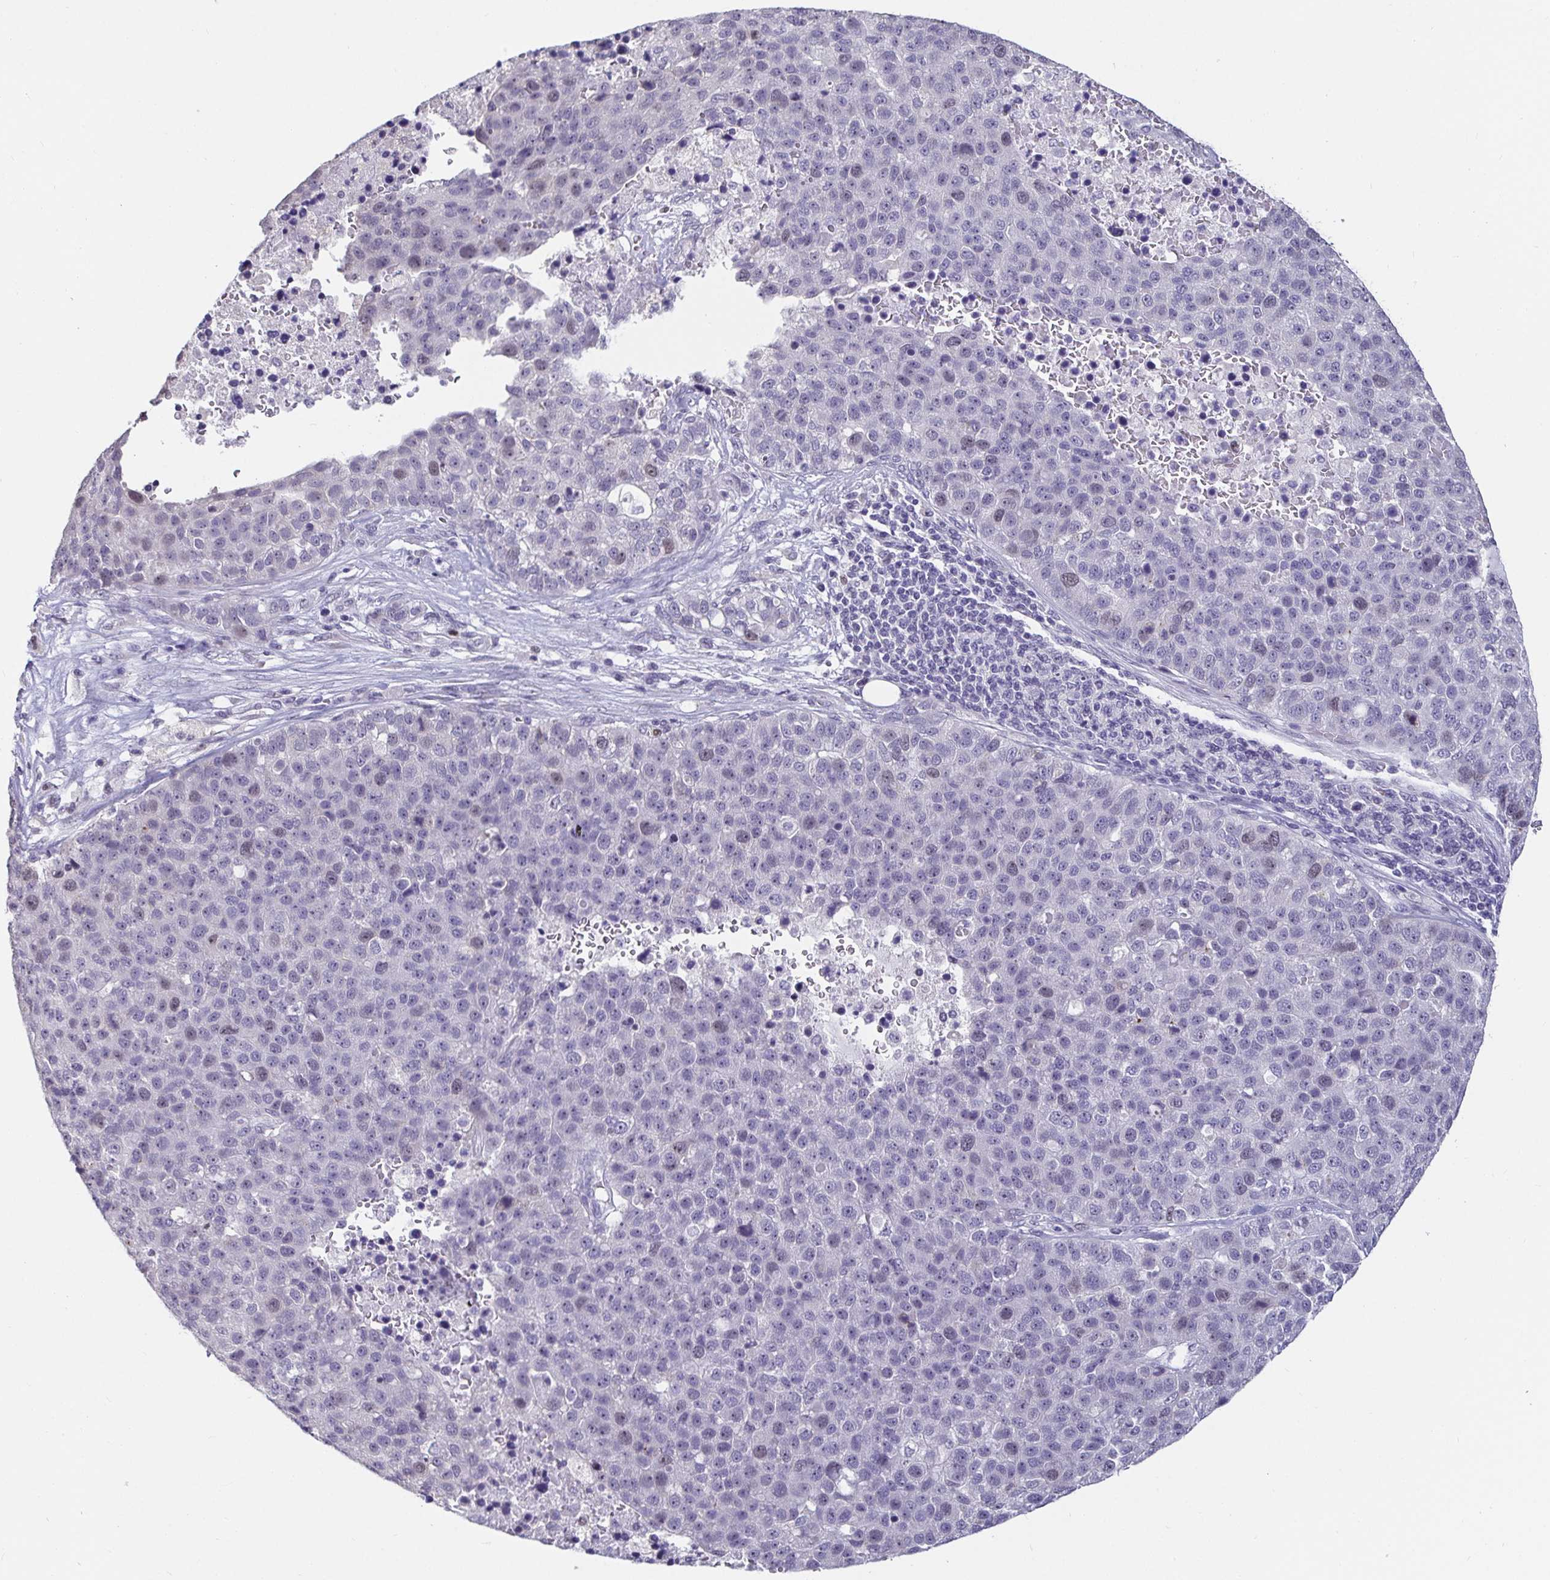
{"staining": {"intensity": "negative", "quantity": "none", "location": "none"}, "tissue": "pancreatic cancer", "cell_type": "Tumor cells", "image_type": "cancer", "snomed": [{"axis": "morphology", "description": "Adenocarcinoma, NOS"}, {"axis": "topography", "description": "Pancreas"}], "caption": "This is an immunohistochemistry photomicrograph of pancreatic adenocarcinoma. There is no positivity in tumor cells.", "gene": "ANLN", "patient": {"sex": "female", "age": 61}}